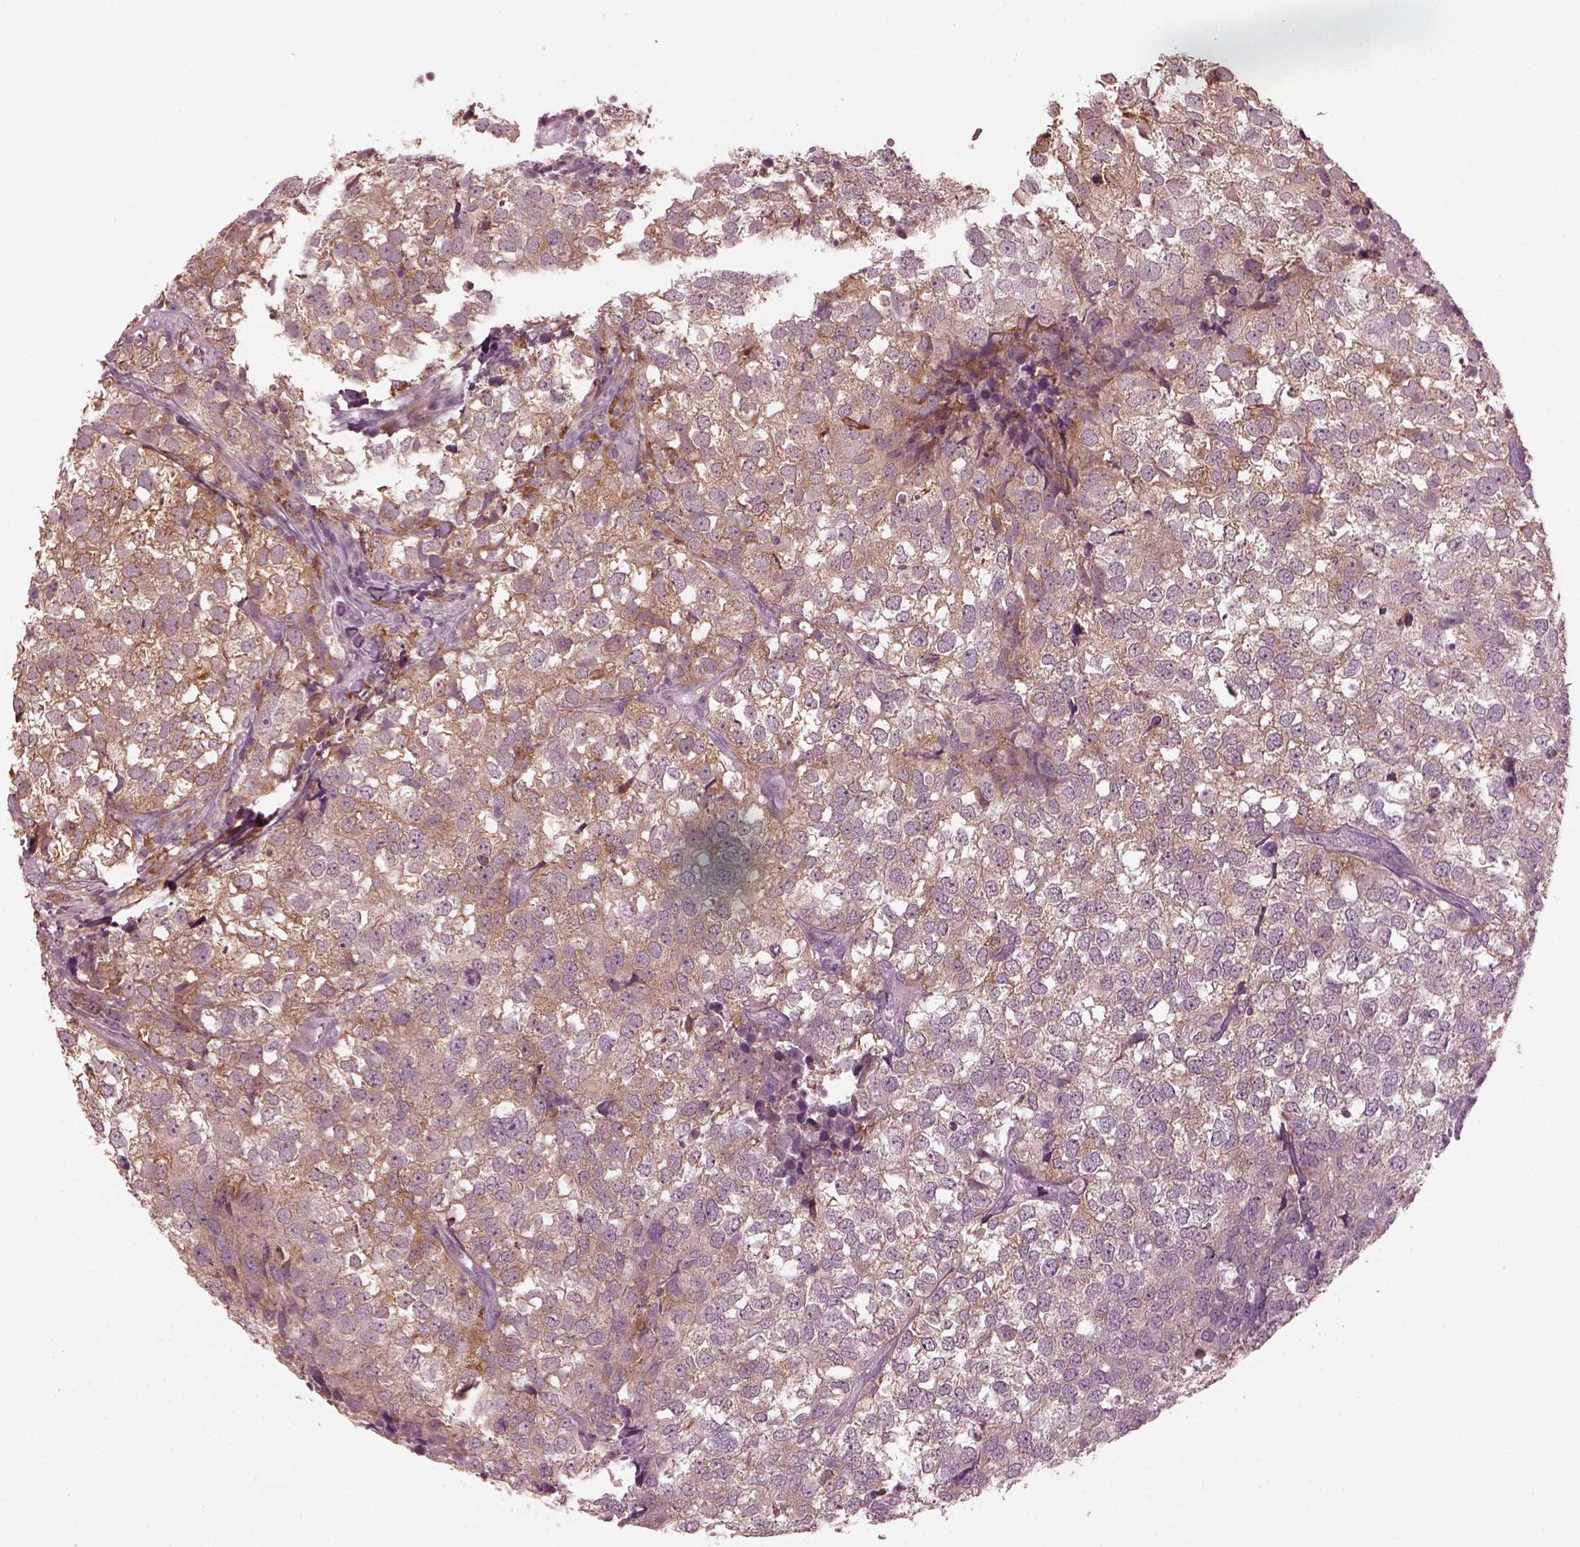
{"staining": {"intensity": "moderate", "quantity": ">75%", "location": "cytoplasmic/membranous"}, "tissue": "breast cancer", "cell_type": "Tumor cells", "image_type": "cancer", "snomed": [{"axis": "morphology", "description": "Duct carcinoma"}, {"axis": "topography", "description": "Breast"}], "caption": "This is a histology image of IHC staining of infiltrating ductal carcinoma (breast), which shows moderate expression in the cytoplasmic/membranous of tumor cells.", "gene": "PSTPIP2", "patient": {"sex": "female", "age": 30}}